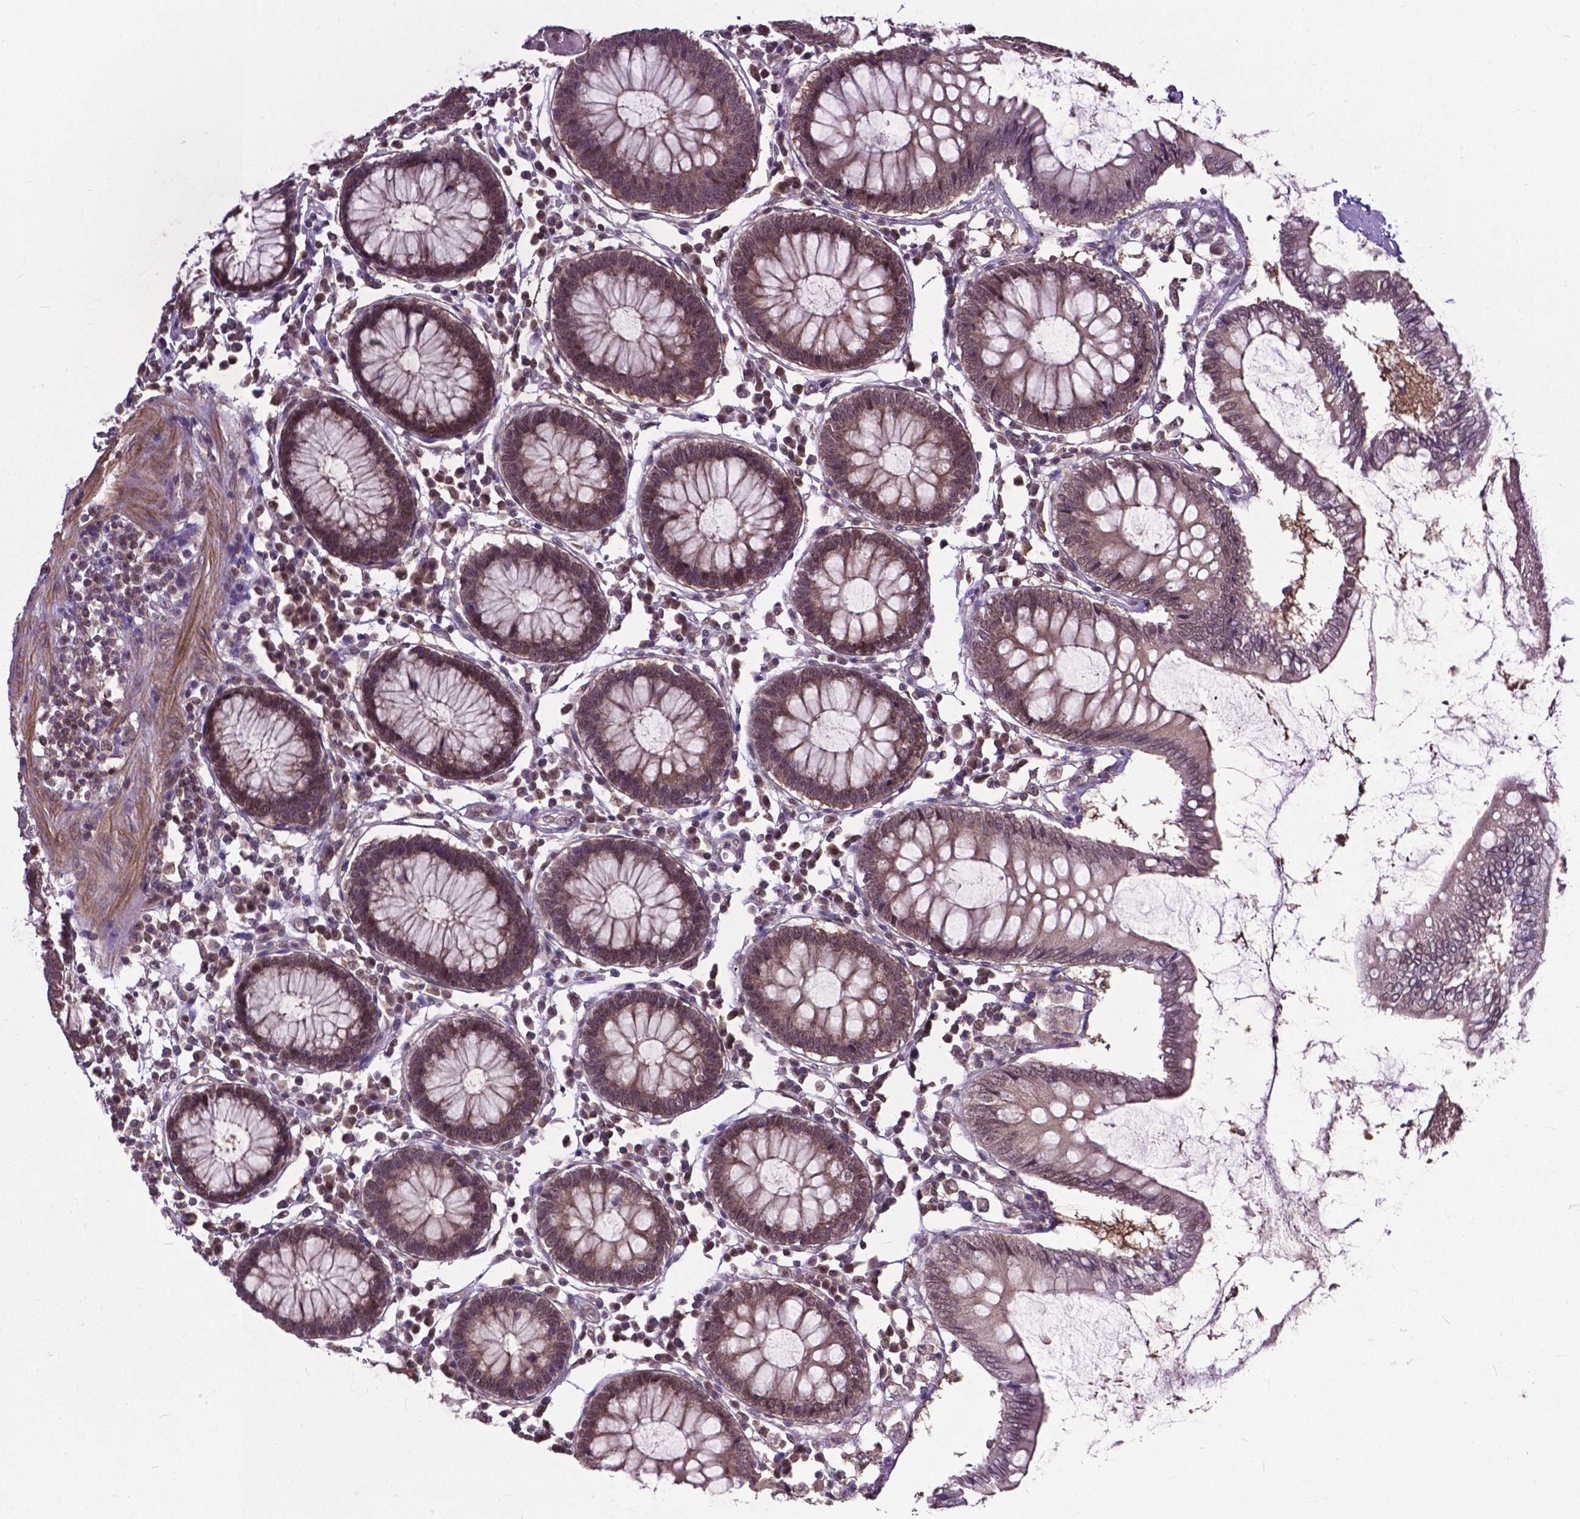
{"staining": {"intensity": "moderate", "quantity": "25%-75%", "location": "nuclear"}, "tissue": "colon", "cell_type": "Endothelial cells", "image_type": "normal", "snomed": [{"axis": "morphology", "description": "Normal tissue, NOS"}, {"axis": "morphology", "description": "Adenocarcinoma, NOS"}, {"axis": "topography", "description": "Colon"}], "caption": "The micrograph reveals staining of benign colon, revealing moderate nuclear protein expression (brown color) within endothelial cells. (DAB = brown stain, brightfield microscopy at high magnification).", "gene": "OTUB1", "patient": {"sex": "male", "age": 83}}